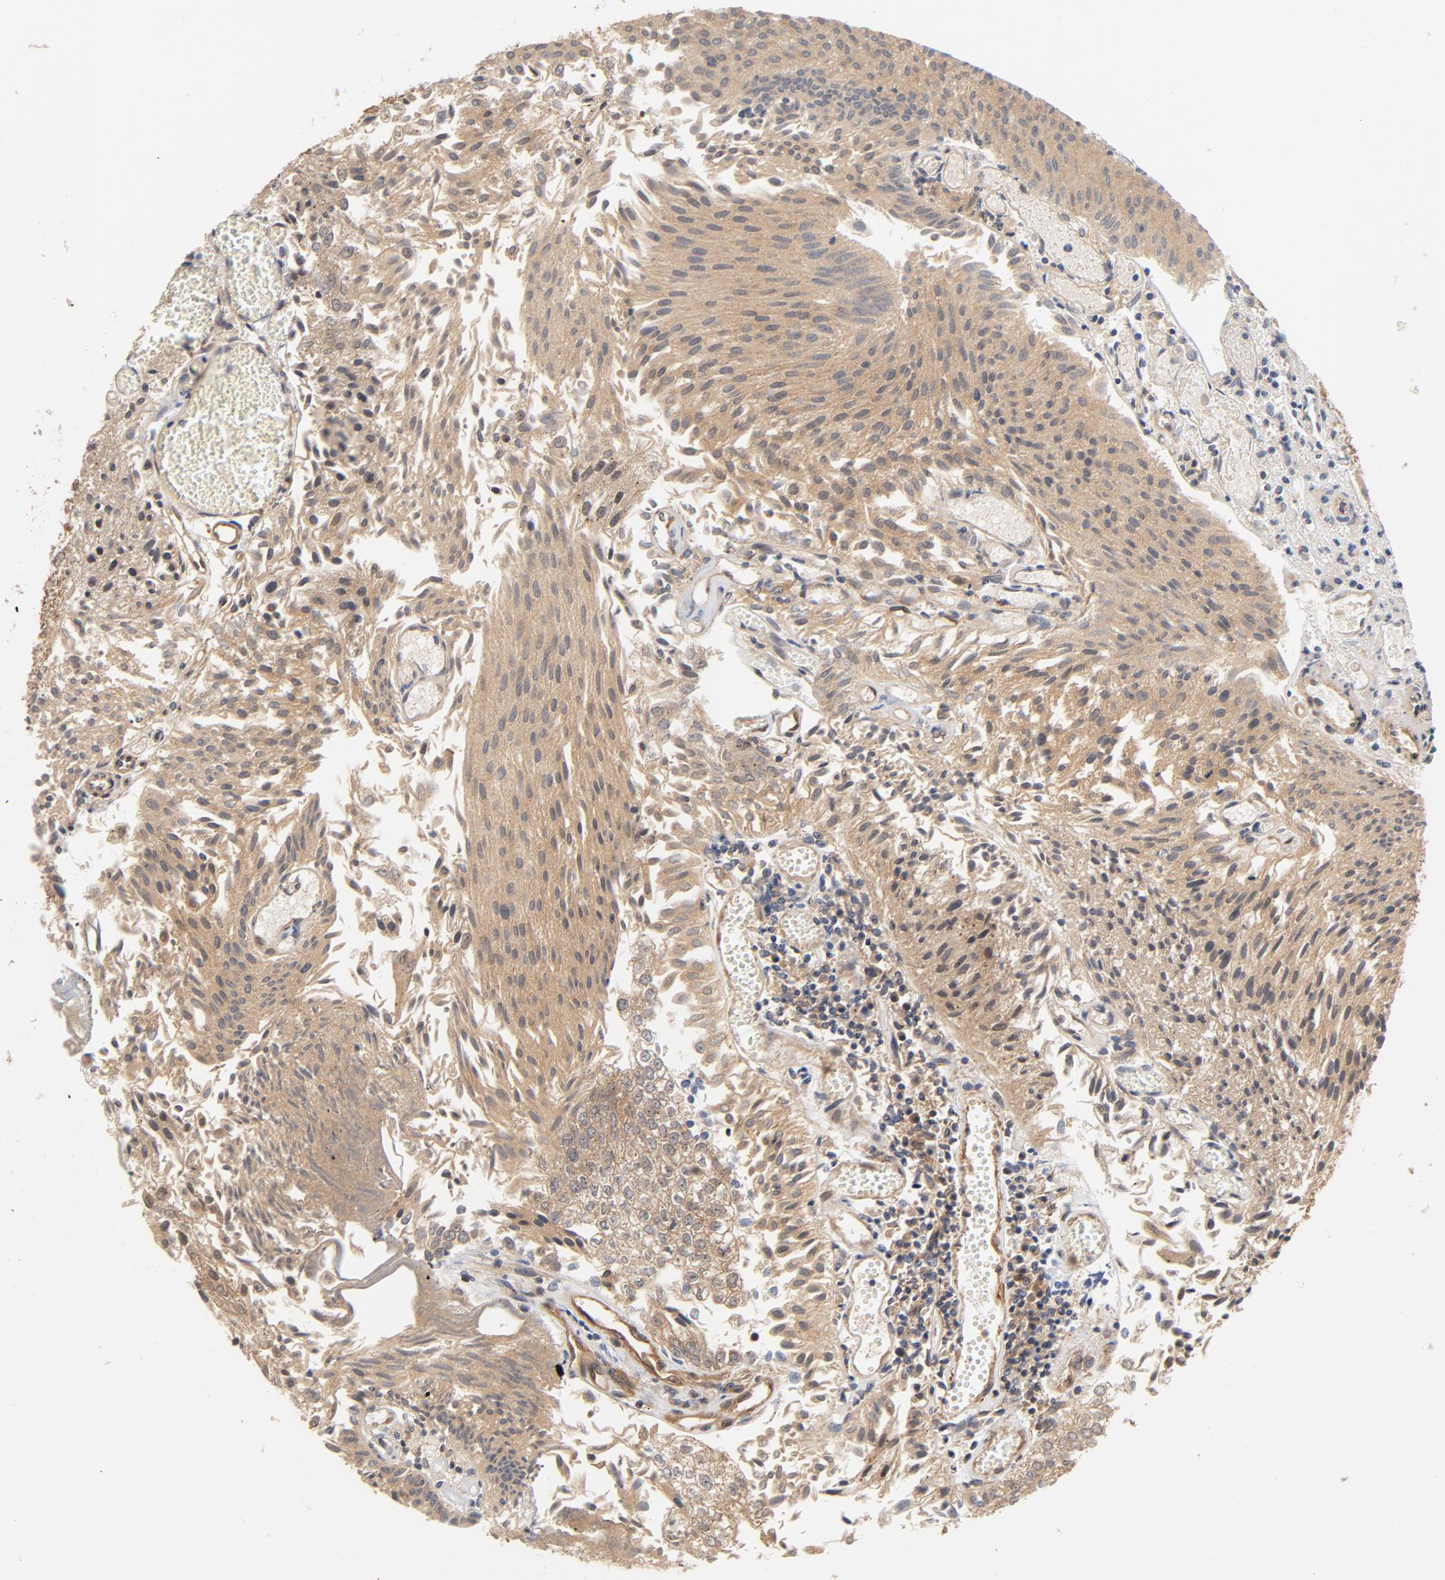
{"staining": {"intensity": "moderate", "quantity": ">75%", "location": "cytoplasmic/membranous"}, "tissue": "urothelial cancer", "cell_type": "Tumor cells", "image_type": "cancer", "snomed": [{"axis": "morphology", "description": "Urothelial carcinoma, Low grade"}, {"axis": "topography", "description": "Urinary bladder"}], "caption": "The photomicrograph displays staining of urothelial cancer, revealing moderate cytoplasmic/membranous protein staining (brown color) within tumor cells.", "gene": "CDC37", "patient": {"sex": "male", "age": 86}}